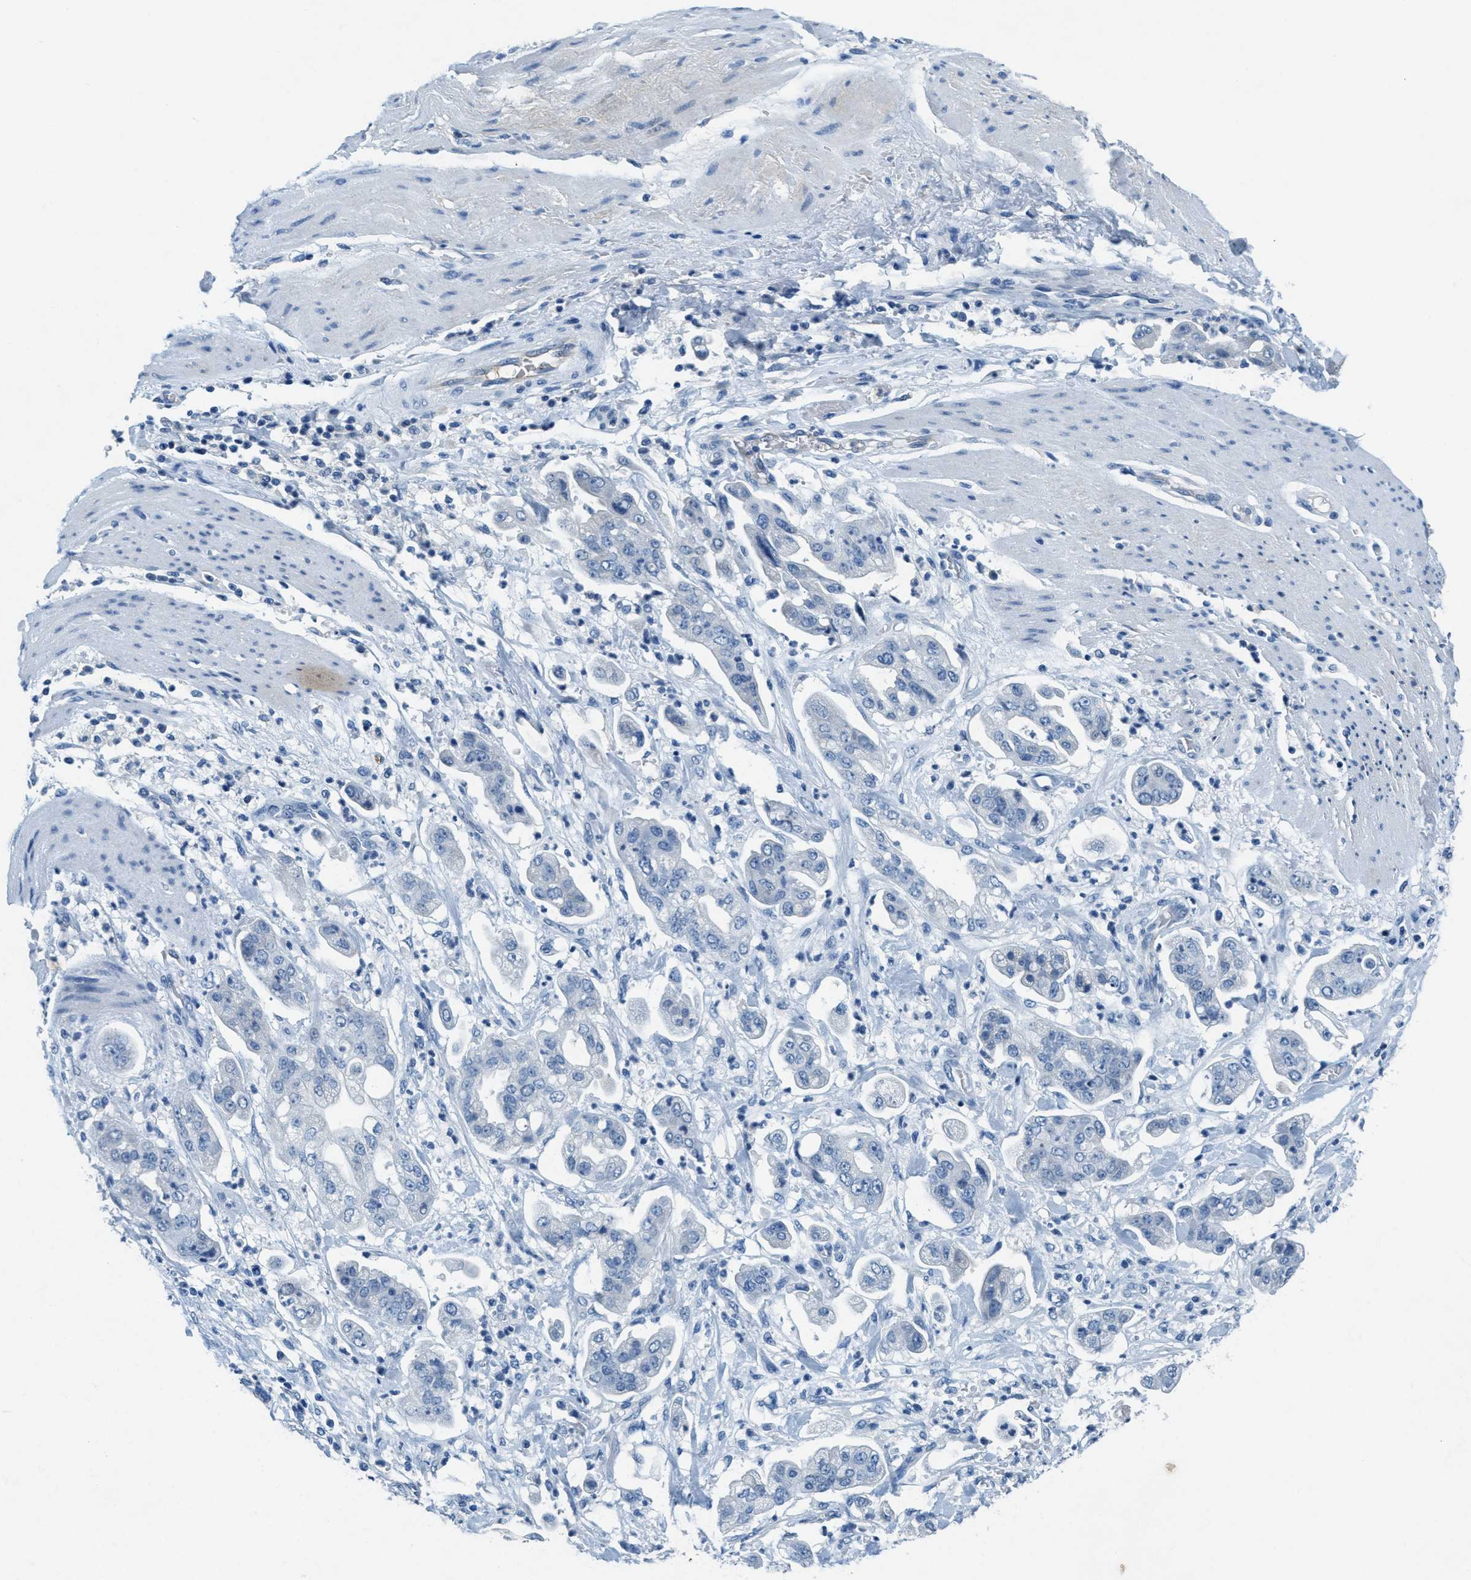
{"staining": {"intensity": "negative", "quantity": "none", "location": "none"}, "tissue": "stomach cancer", "cell_type": "Tumor cells", "image_type": "cancer", "snomed": [{"axis": "morphology", "description": "Adenocarcinoma, NOS"}, {"axis": "topography", "description": "Stomach"}], "caption": "The IHC histopathology image has no significant positivity in tumor cells of adenocarcinoma (stomach) tissue.", "gene": "A2M", "patient": {"sex": "male", "age": 62}}